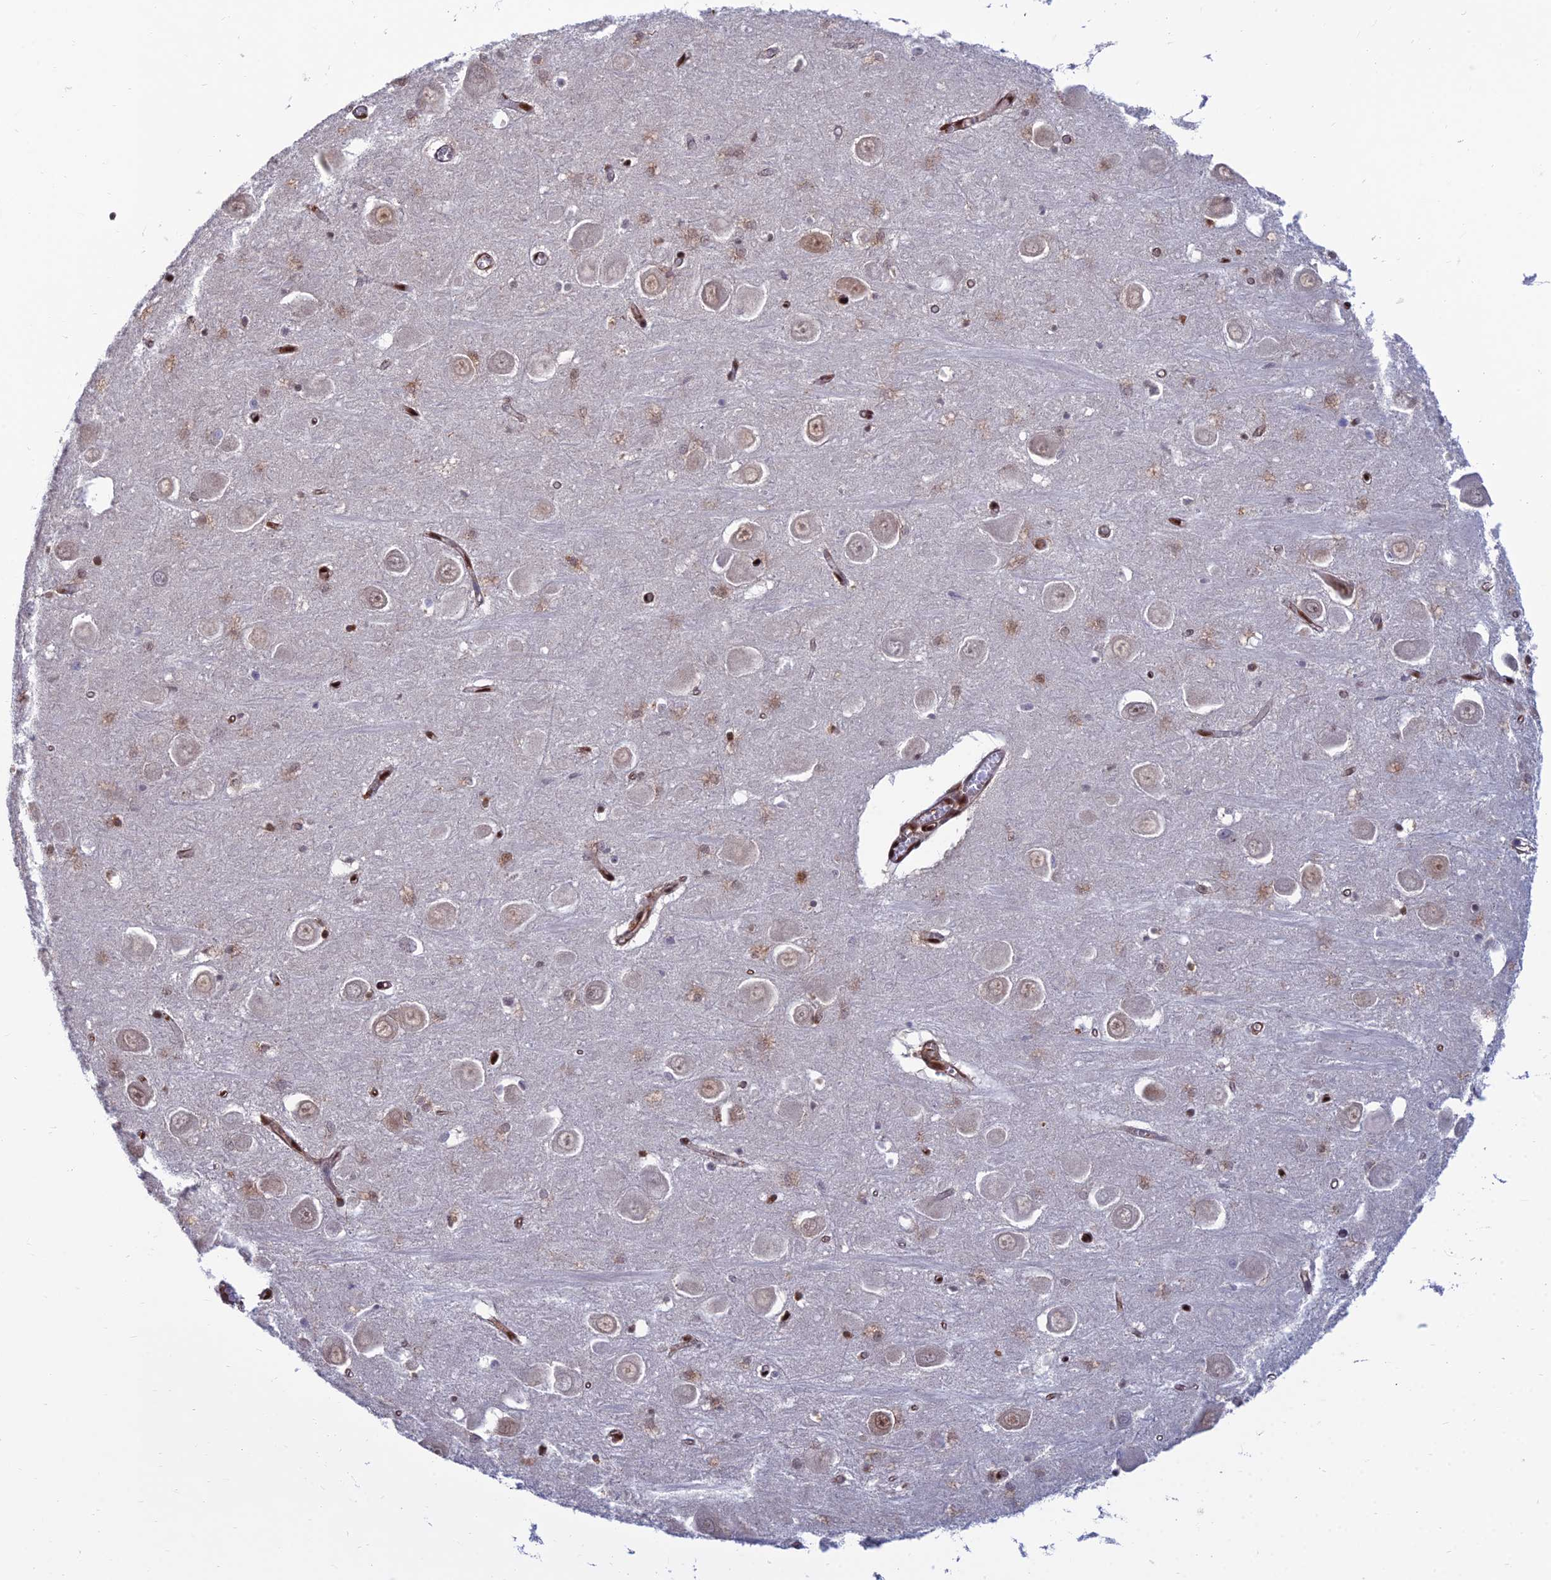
{"staining": {"intensity": "strong", "quantity": "25%-75%", "location": "nuclear"}, "tissue": "hippocampus", "cell_type": "Glial cells", "image_type": "normal", "snomed": [{"axis": "morphology", "description": "Normal tissue, NOS"}, {"axis": "topography", "description": "Hippocampus"}], "caption": "IHC photomicrograph of unremarkable hippocampus: hippocampus stained using immunohistochemistry (IHC) demonstrates high levels of strong protein expression localized specifically in the nuclear of glial cells, appearing as a nuclear brown color.", "gene": "DNPEP", "patient": {"sex": "male", "age": 70}}